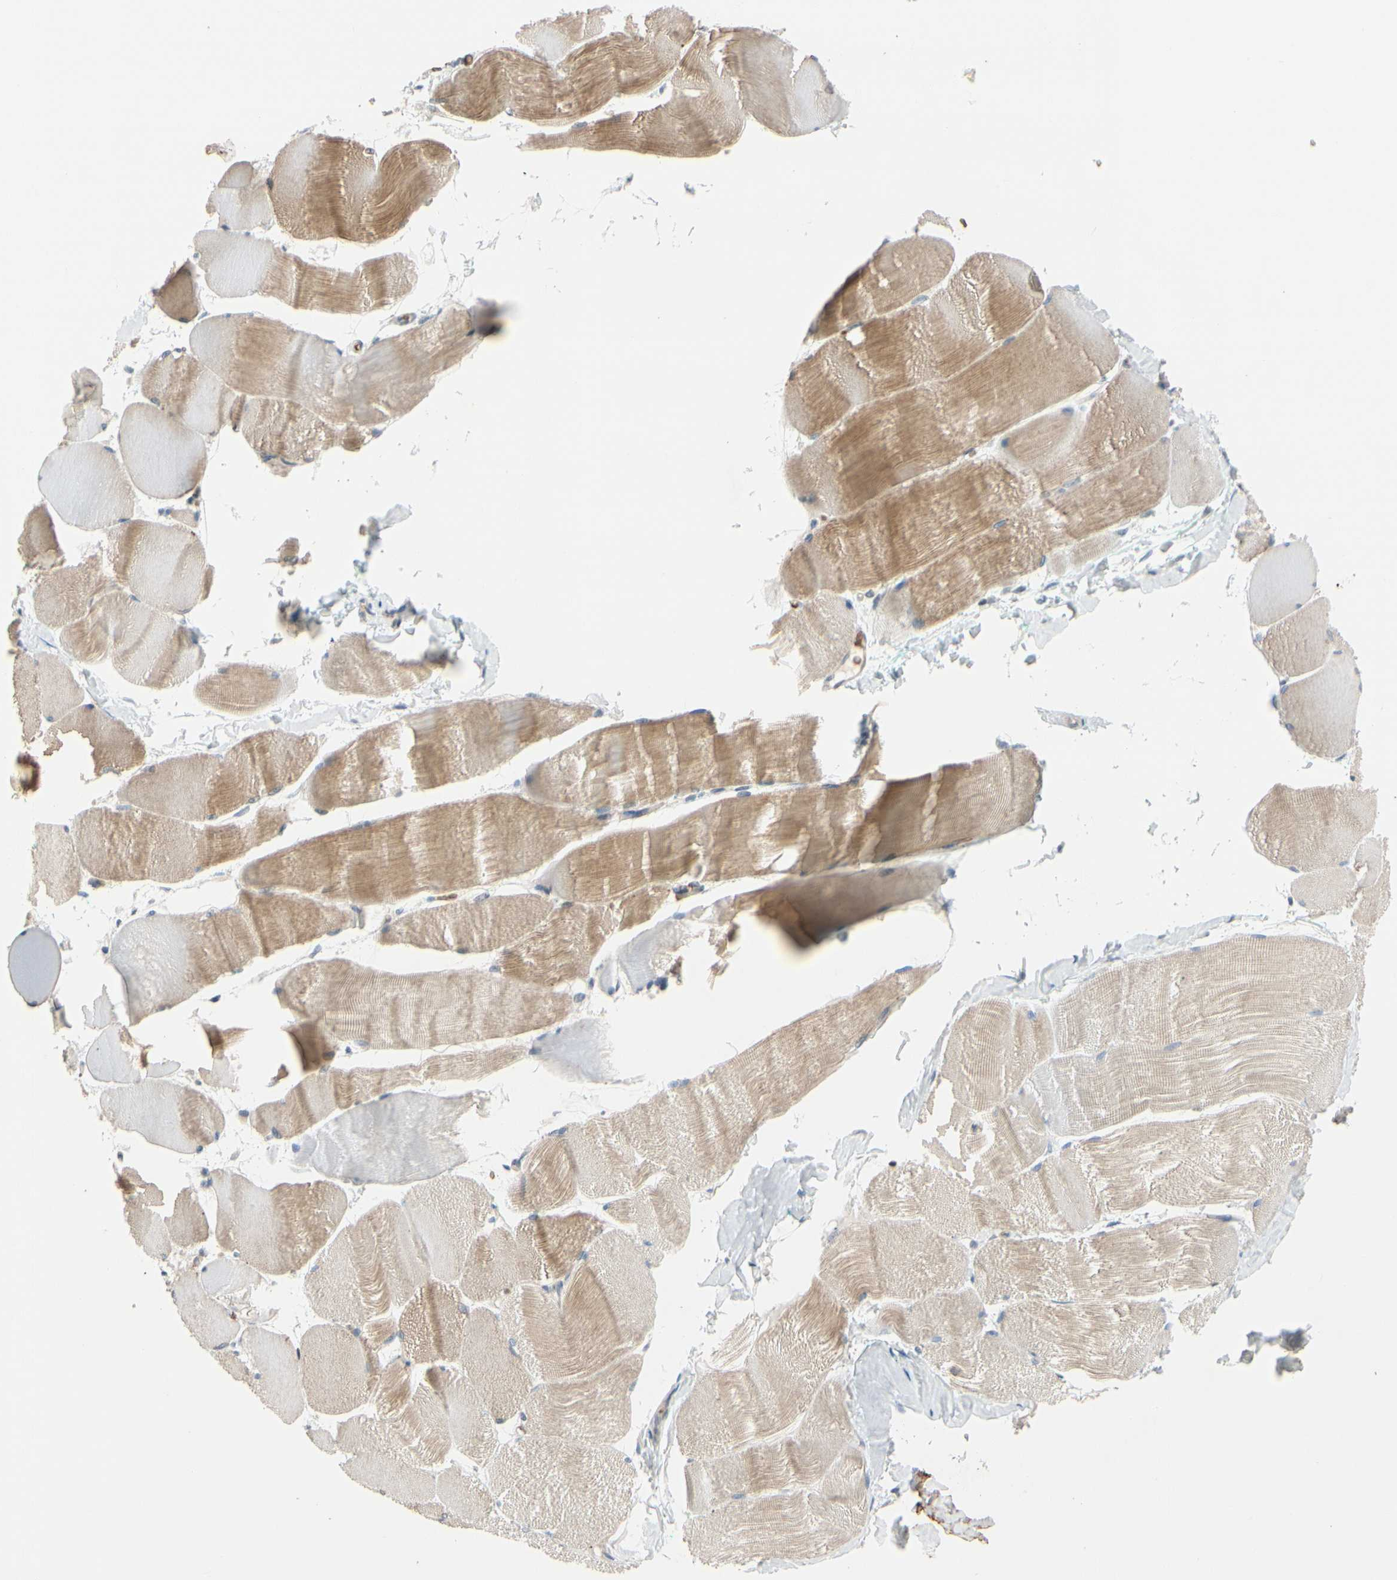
{"staining": {"intensity": "moderate", "quantity": "25%-75%", "location": "cytoplasmic/membranous"}, "tissue": "skeletal muscle", "cell_type": "Myocytes", "image_type": "normal", "snomed": [{"axis": "morphology", "description": "Normal tissue, NOS"}, {"axis": "morphology", "description": "Squamous cell carcinoma, NOS"}, {"axis": "topography", "description": "Skeletal muscle"}], "caption": "Protein expression analysis of unremarkable skeletal muscle reveals moderate cytoplasmic/membranous staining in approximately 25%-75% of myocytes. (IHC, brightfield microscopy, high magnification).", "gene": "GYPC", "patient": {"sex": "male", "age": 51}}